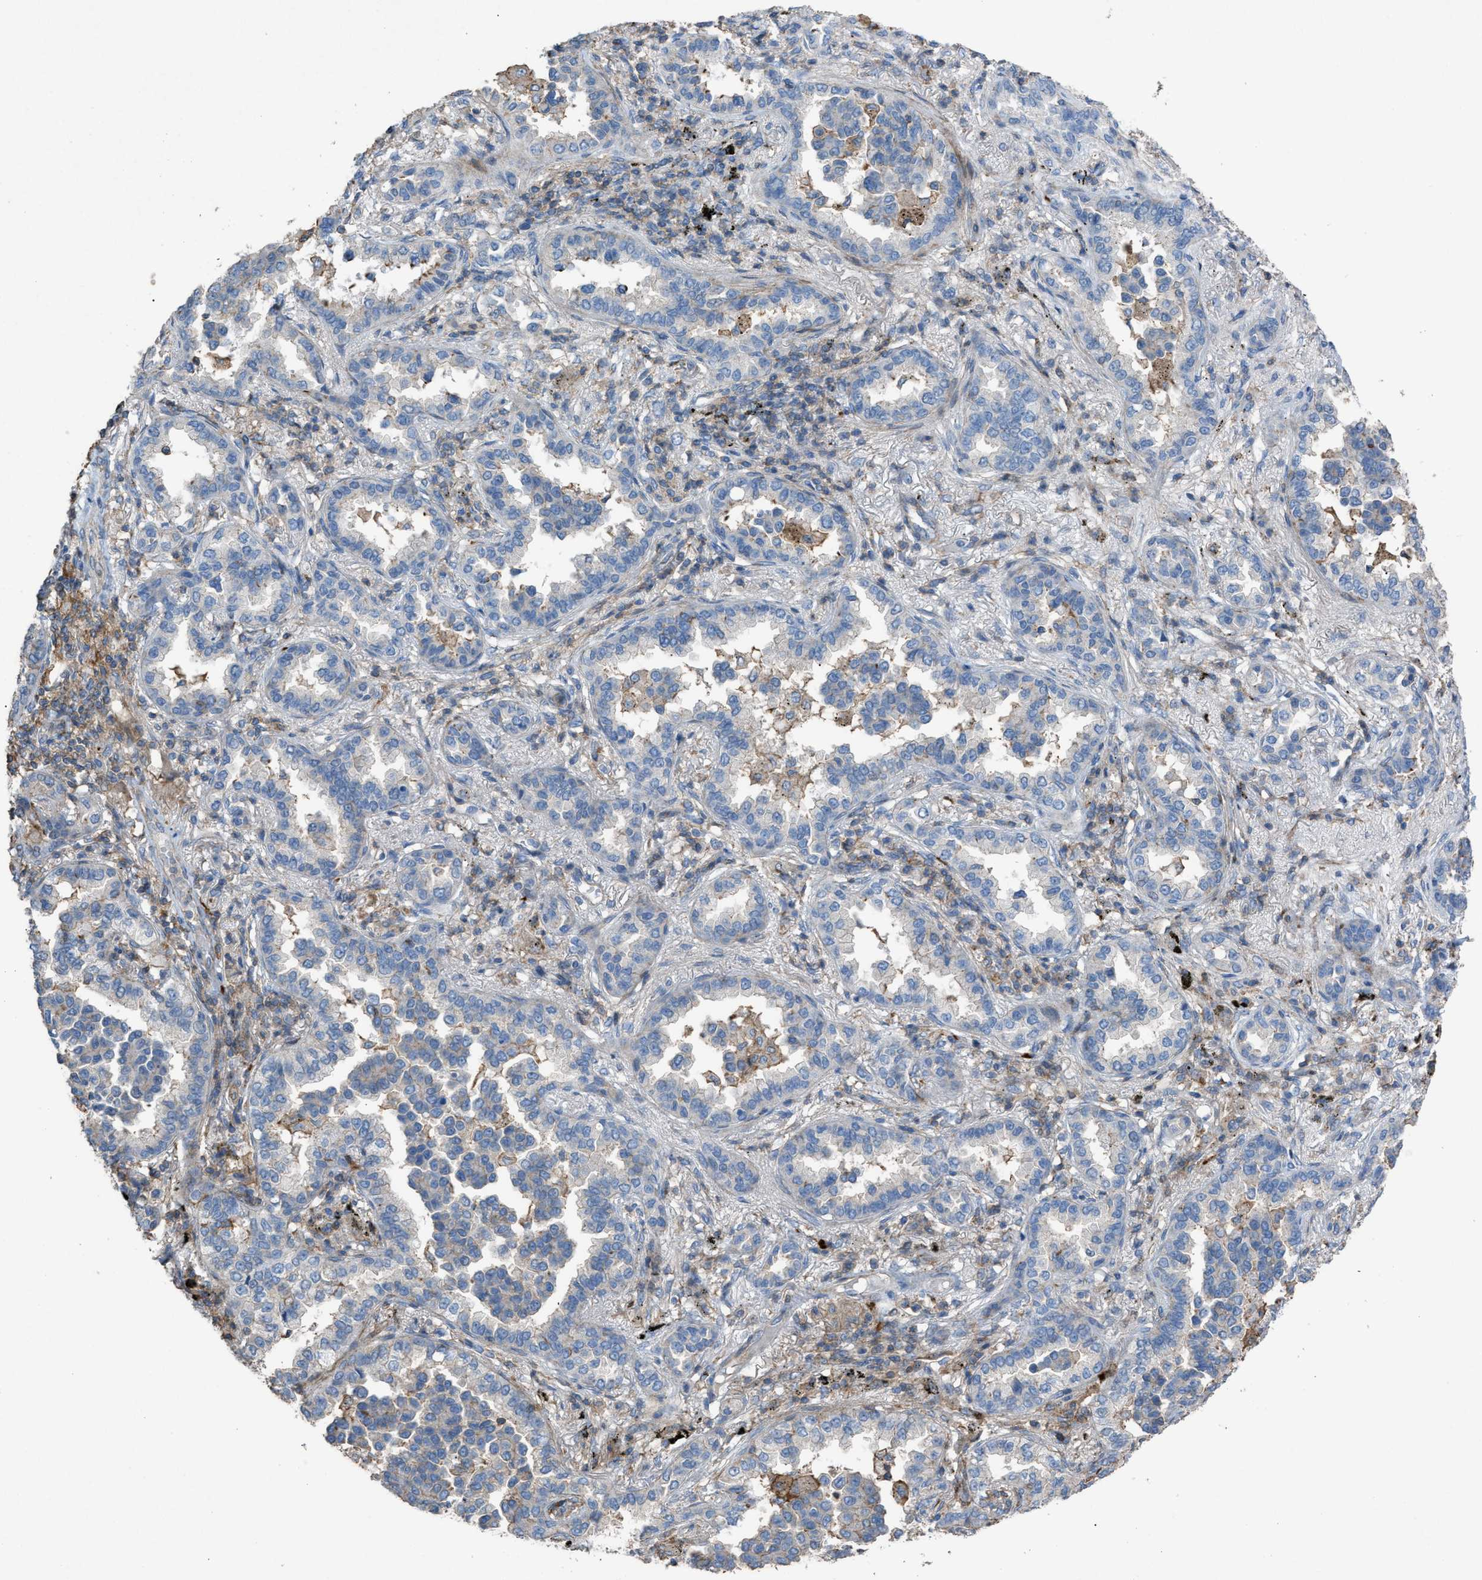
{"staining": {"intensity": "negative", "quantity": "none", "location": "none"}, "tissue": "lung cancer", "cell_type": "Tumor cells", "image_type": "cancer", "snomed": [{"axis": "morphology", "description": "Normal tissue, NOS"}, {"axis": "morphology", "description": "Adenocarcinoma, NOS"}, {"axis": "topography", "description": "Lung"}], "caption": "Protein analysis of adenocarcinoma (lung) exhibits no significant staining in tumor cells. The staining is performed using DAB (3,3'-diaminobenzidine) brown chromogen with nuclei counter-stained in using hematoxylin.", "gene": "NCK2", "patient": {"sex": "male", "age": 59}}